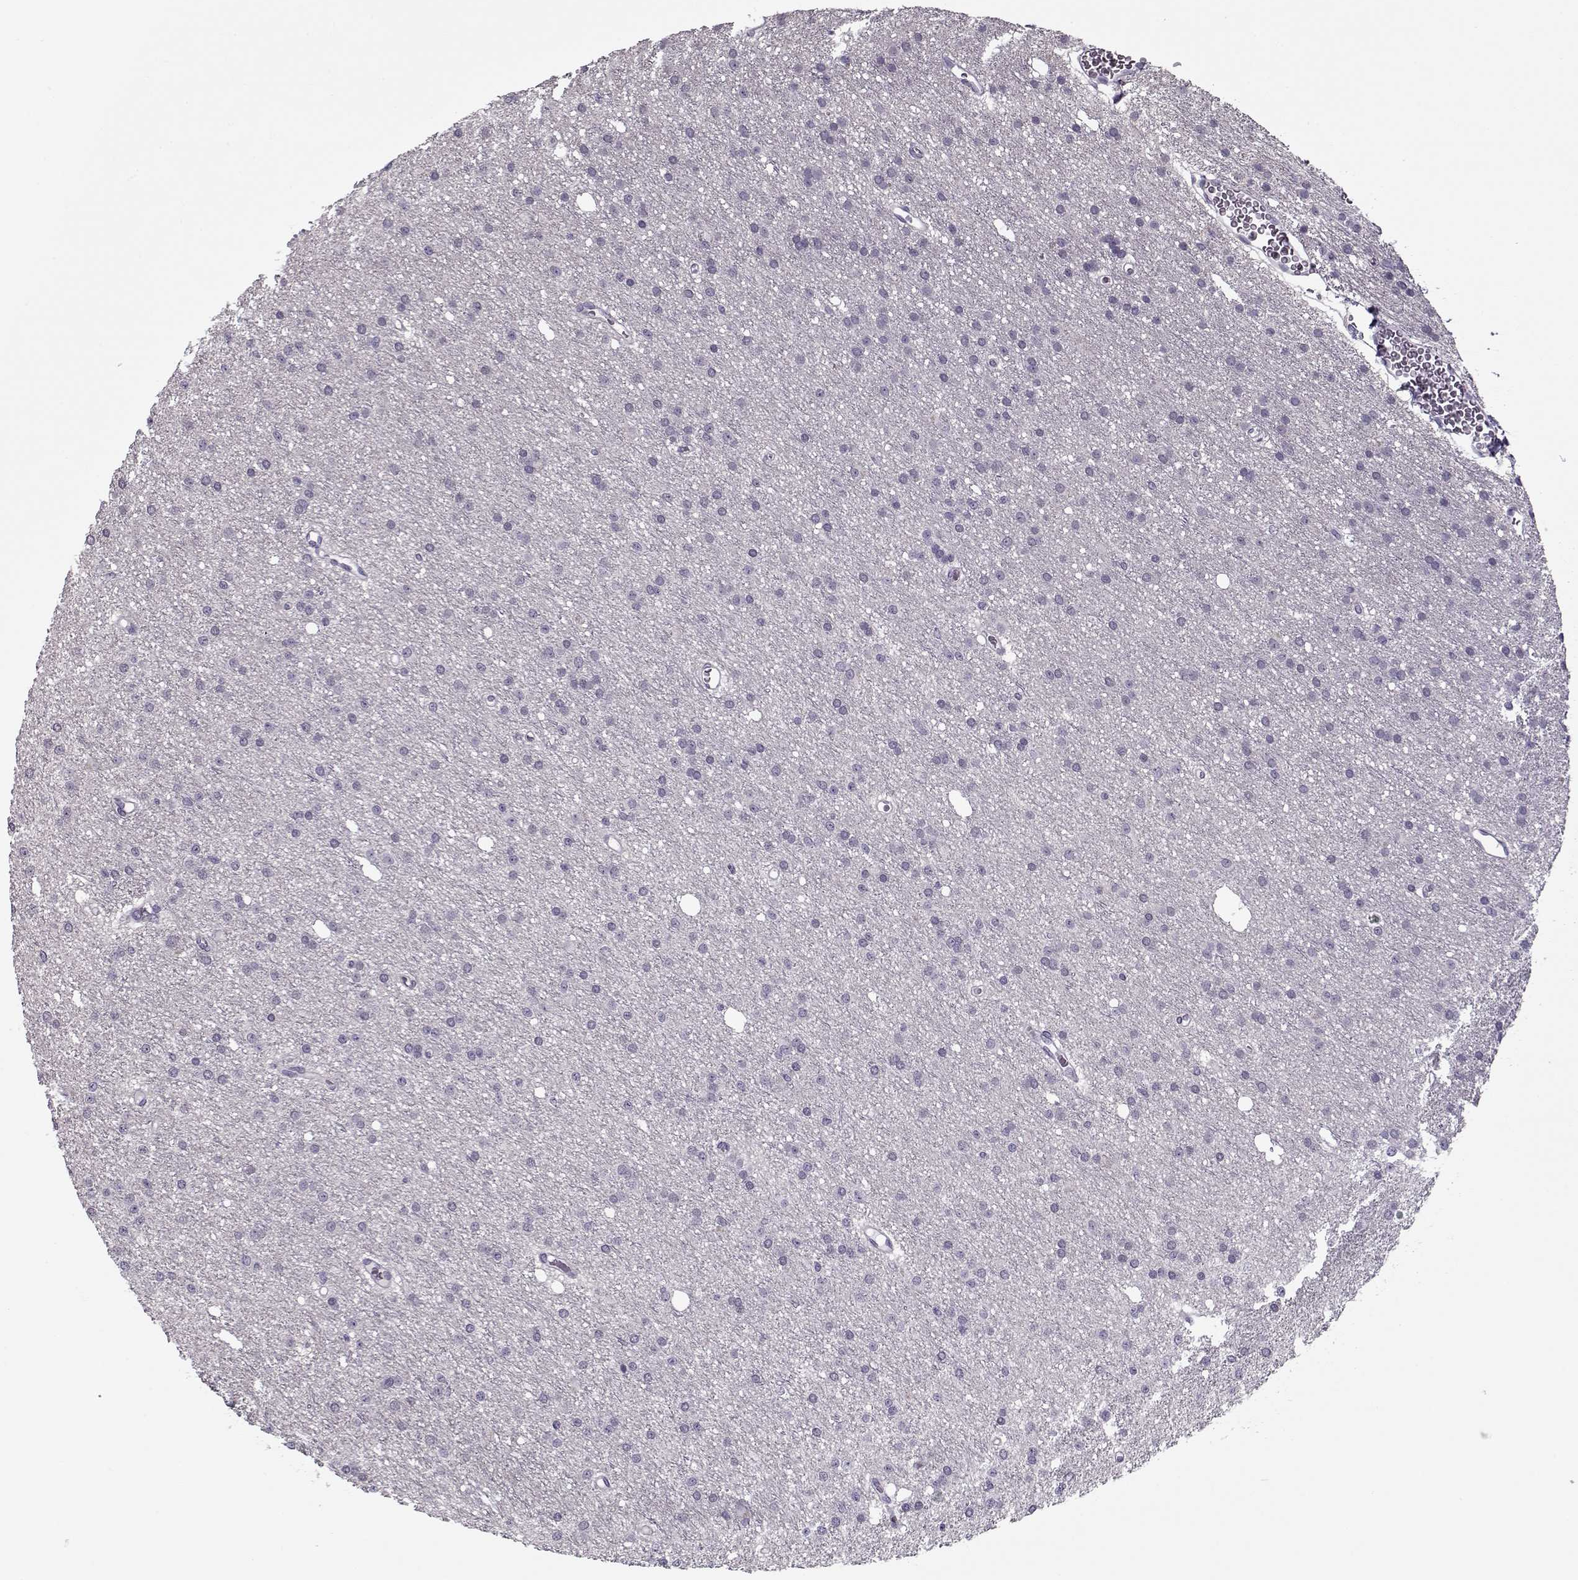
{"staining": {"intensity": "negative", "quantity": "none", "location": "none"}, "tissue": "glioma", "cell_type": "Tumor cells", "image_type": "cancer", "snomed": [{"axis": "morphology", "description": "Glioma, malignant, Low grade"}, {"axis": "topography", "description": "Brain"}], "caption": "The immunohistochemistry image has no significant expression in tumor cells of glioma tissue.", "gene": "CIBAR1", "patient": {"sex": "male", "age": 27}}